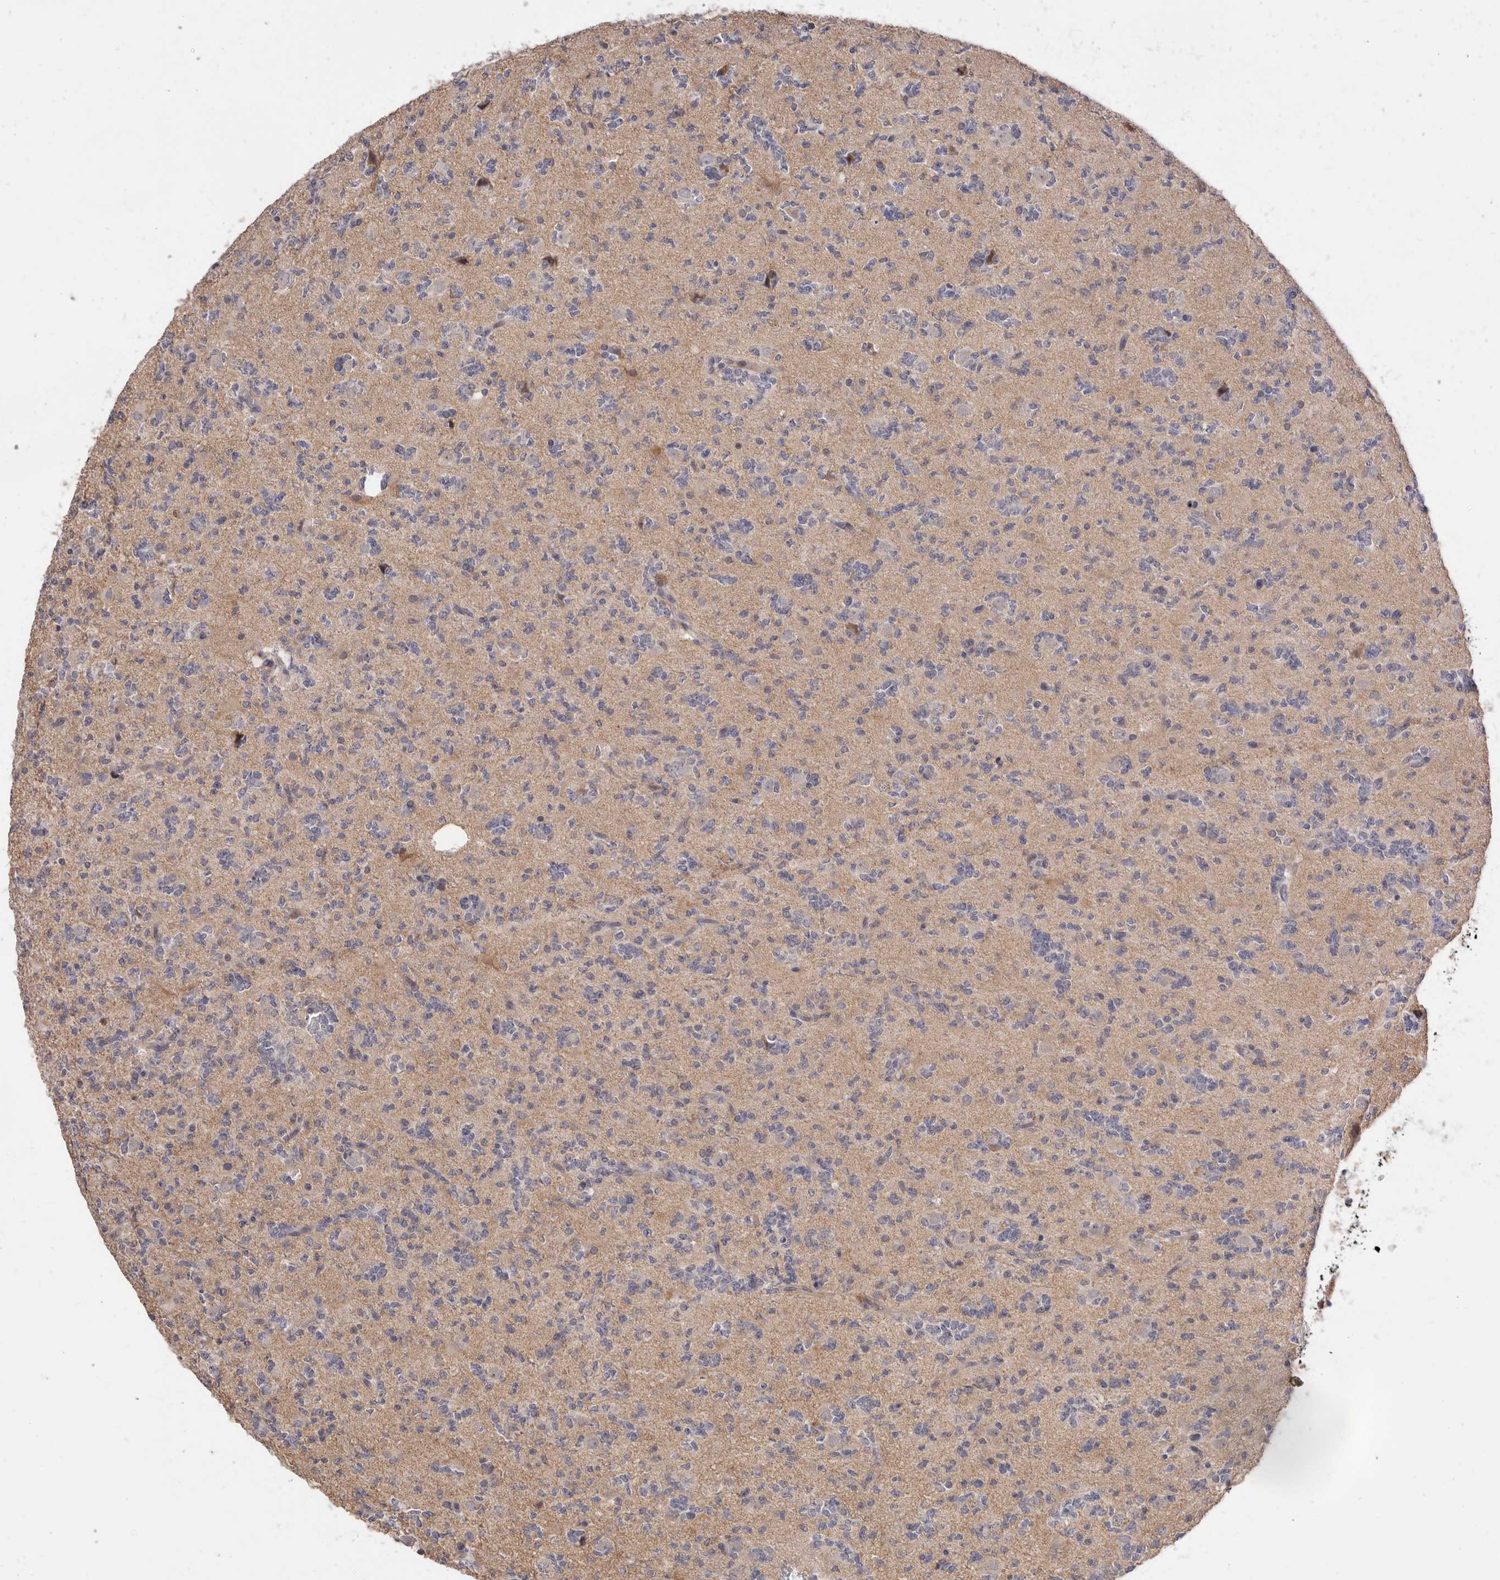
{"staining": {"intensity": "negative", "quantity": "none", "location": "none"}, "tissue": "glioma", "cell_type": "Tumor cells", "image_type": "cancer", "snomed": [{"axis": "morphology", "description": "Glioma, malignant, High grade"}, {"axis": "topography", "description": "Brain"}], "caption": "IHC micrograph of malignant high-grade glioma stained for a protein (brown), which displays no positivity in tumor cells. (DAB immunohistochemistry, high magnification).", "gene": "DOP1A", "patient": {"sex": "female", "age": 62}}